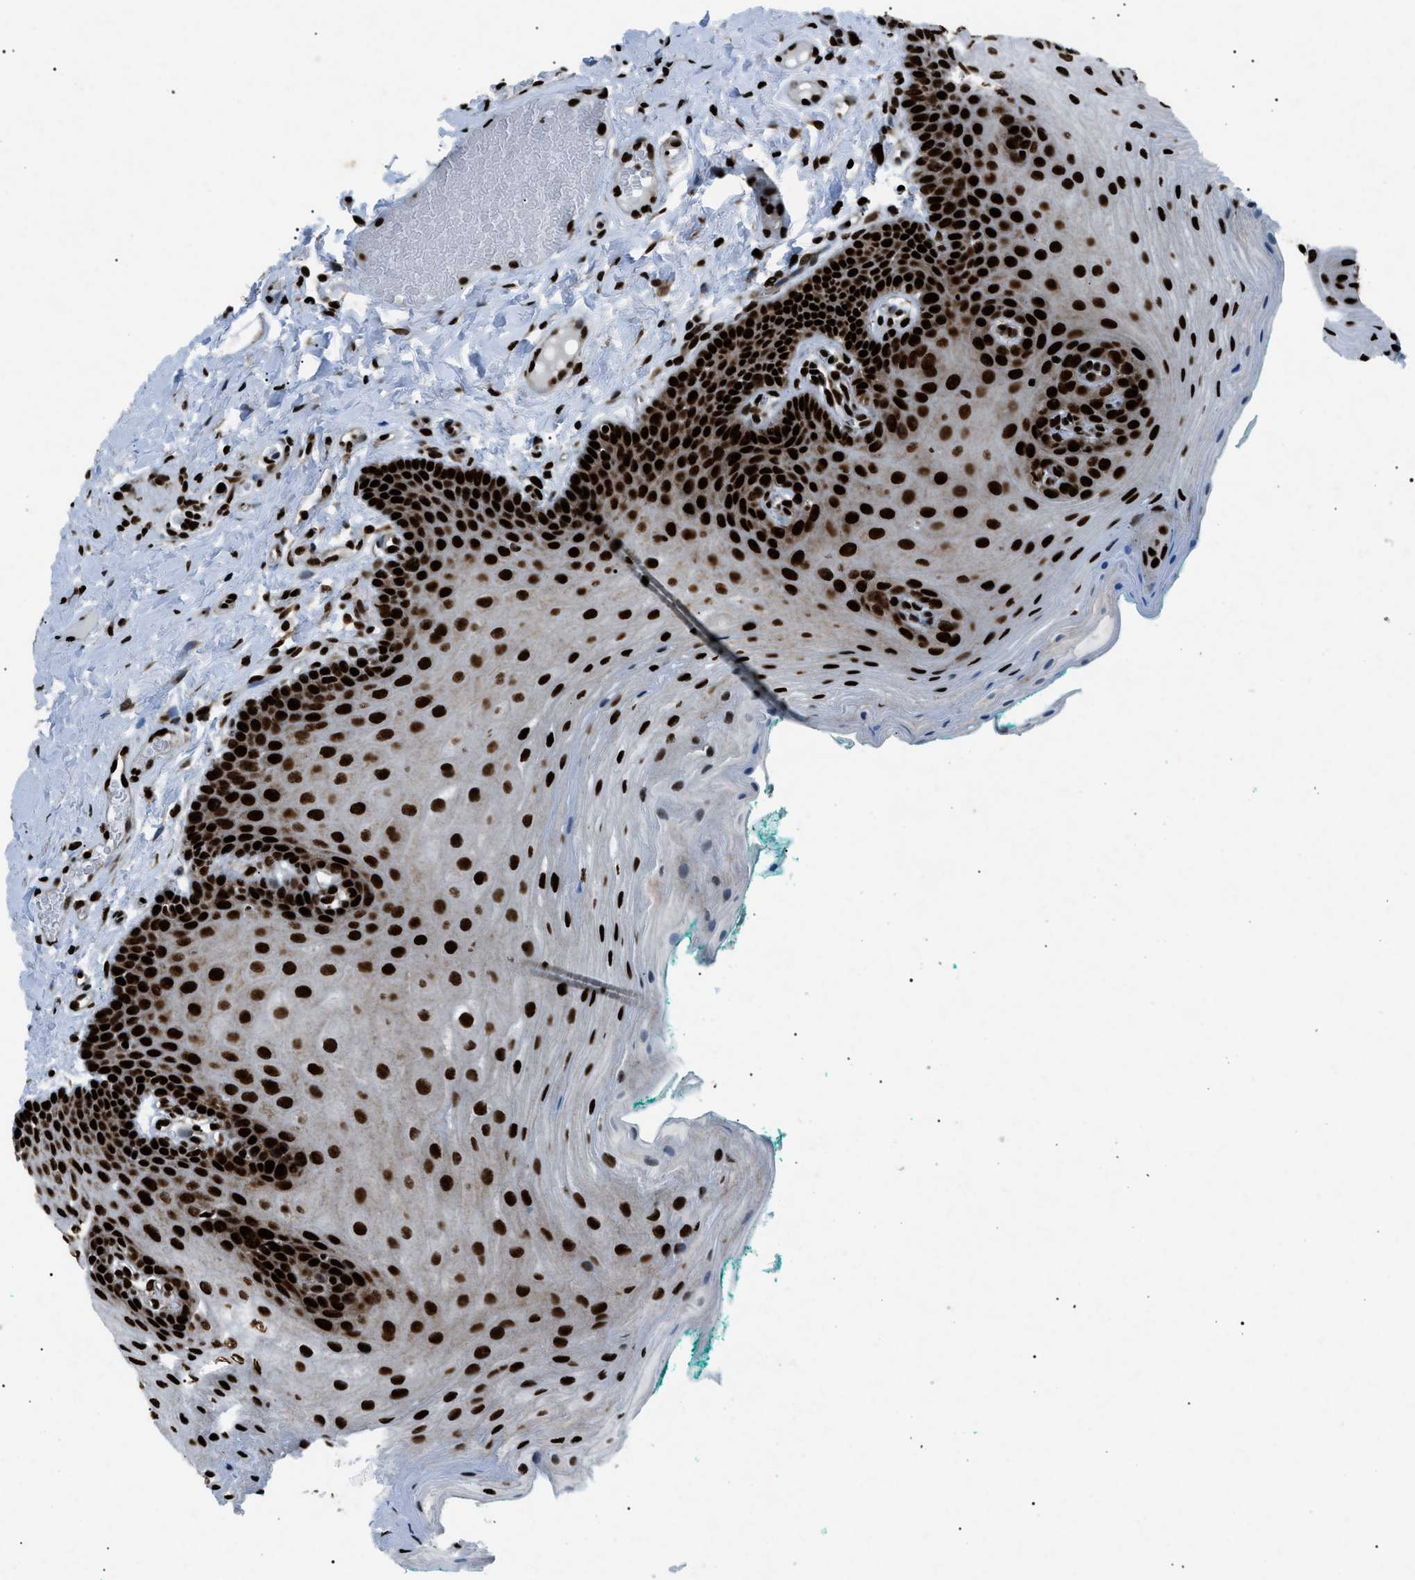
{"staining": {"intensity": "strong", "quantity": ">75%", "location": "nuclear"}, "tissue": "oral mucosa", "cell_type": "Squamous epithelial cells", "image_type": "normal", "snomed": [{"axis": "morphology", "description": "Normal tissue, NOS"}, {"axis": "topography", "description": "Oral tissue"}], "caption": "Immunohistochemistry (IHC) of normal human oral mucosa displays high levels of strong nuclear expression in approximately >75% of squamous epithelial cells.", "gene": "HNRNPK", "patient": {"sex": "male", "age": 58}}